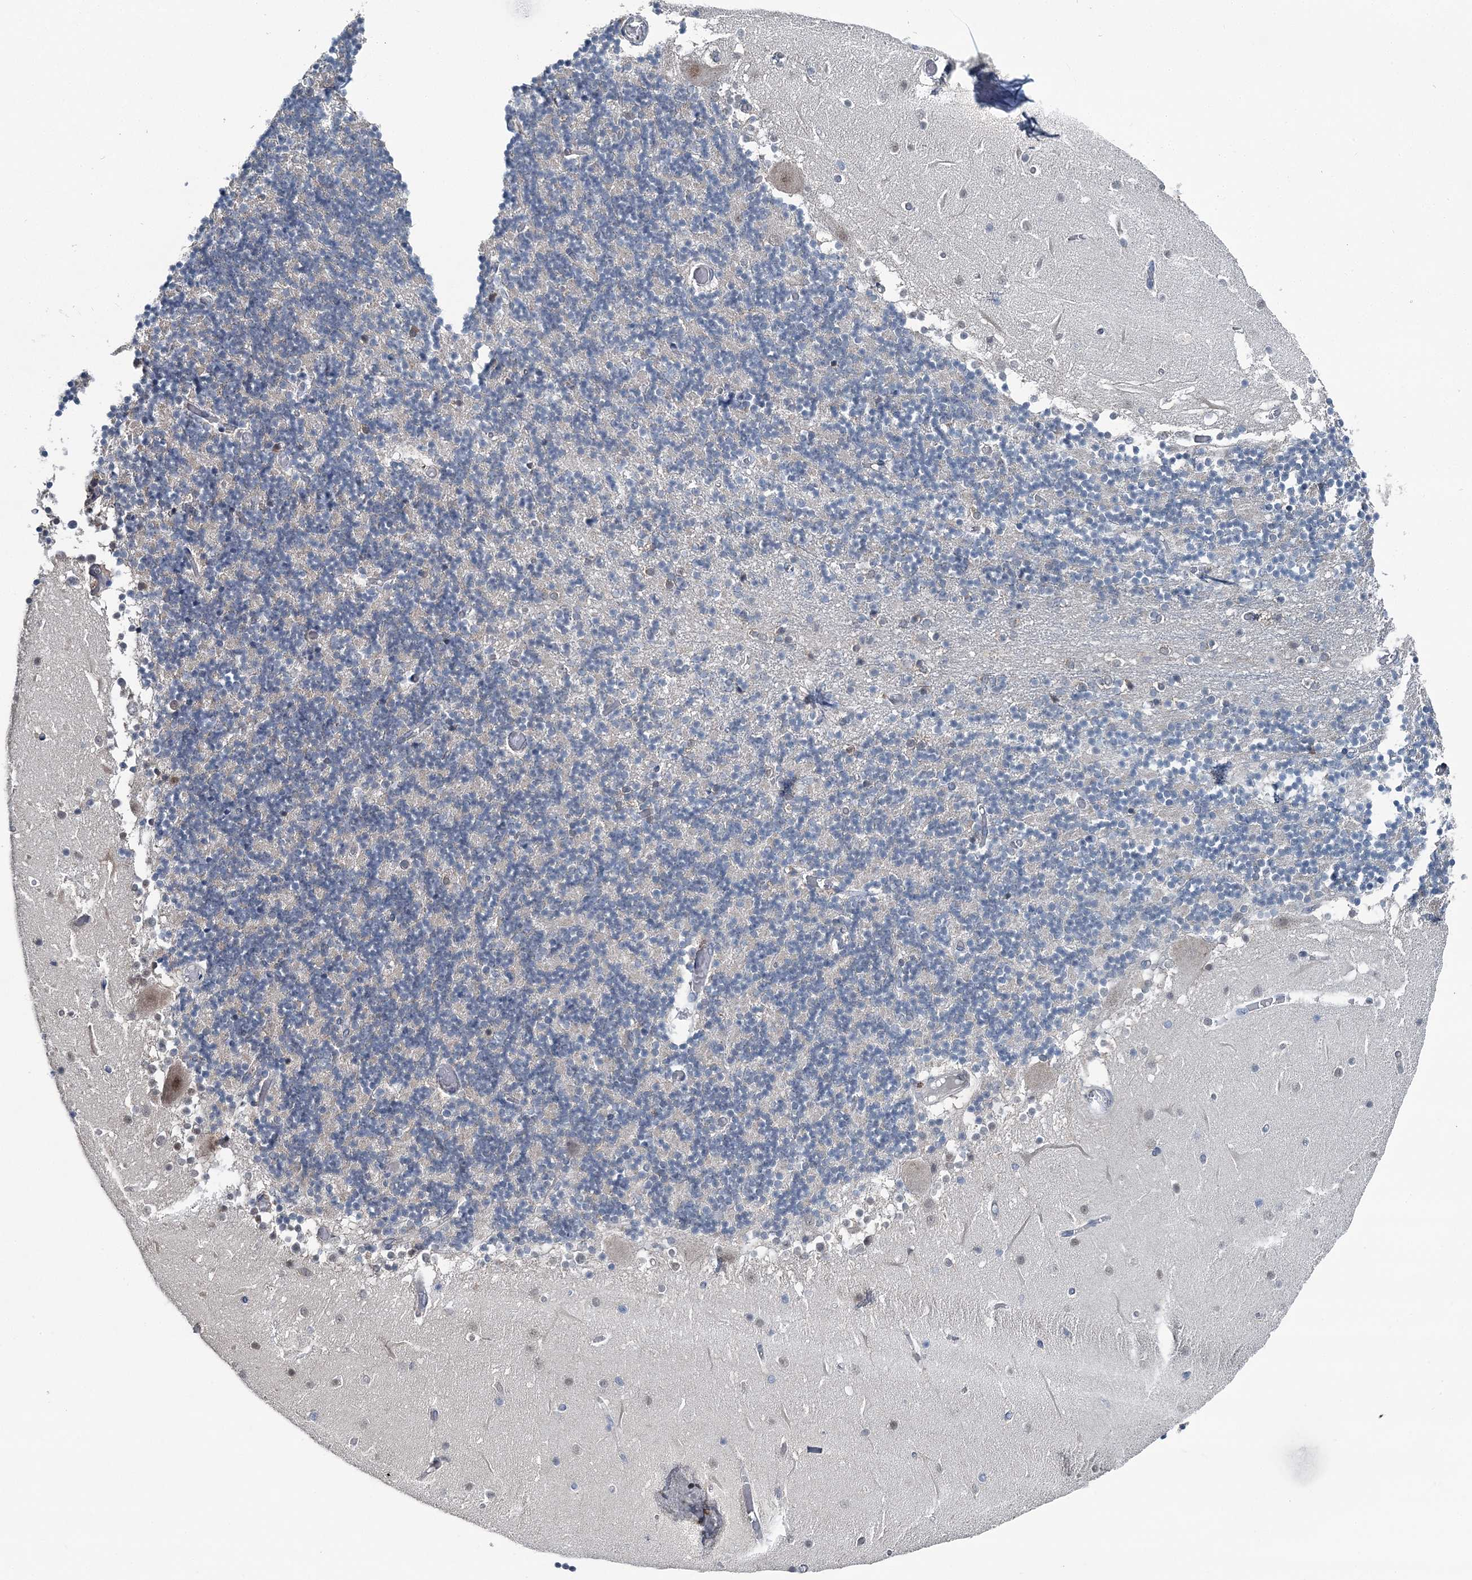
{"staining": {"intensity": "negative", "quantity": "none", "location": "none"}, "tissue": "cerebellum", "cell_type": "Cells in granular layer", "image_type": "normal", "snomed": [{"axis": "morphology", "description": "Normal tissue, NOS"}, {"axis": "topography", "description": "Cerebellum"}], "caption": "DAB (3,3'-diaminobenzidine) immunohistochemical staining of unremarkable cerebellum shows no significant staining in cells in granular layer. The staining was performed using DAB to visualize the protein expression in brown, while the nuclei were stained in blue with hematoxylin (Magnification: 20x).", "gene": "HAT1", "patient": {"sex": "female", "age": 28}}